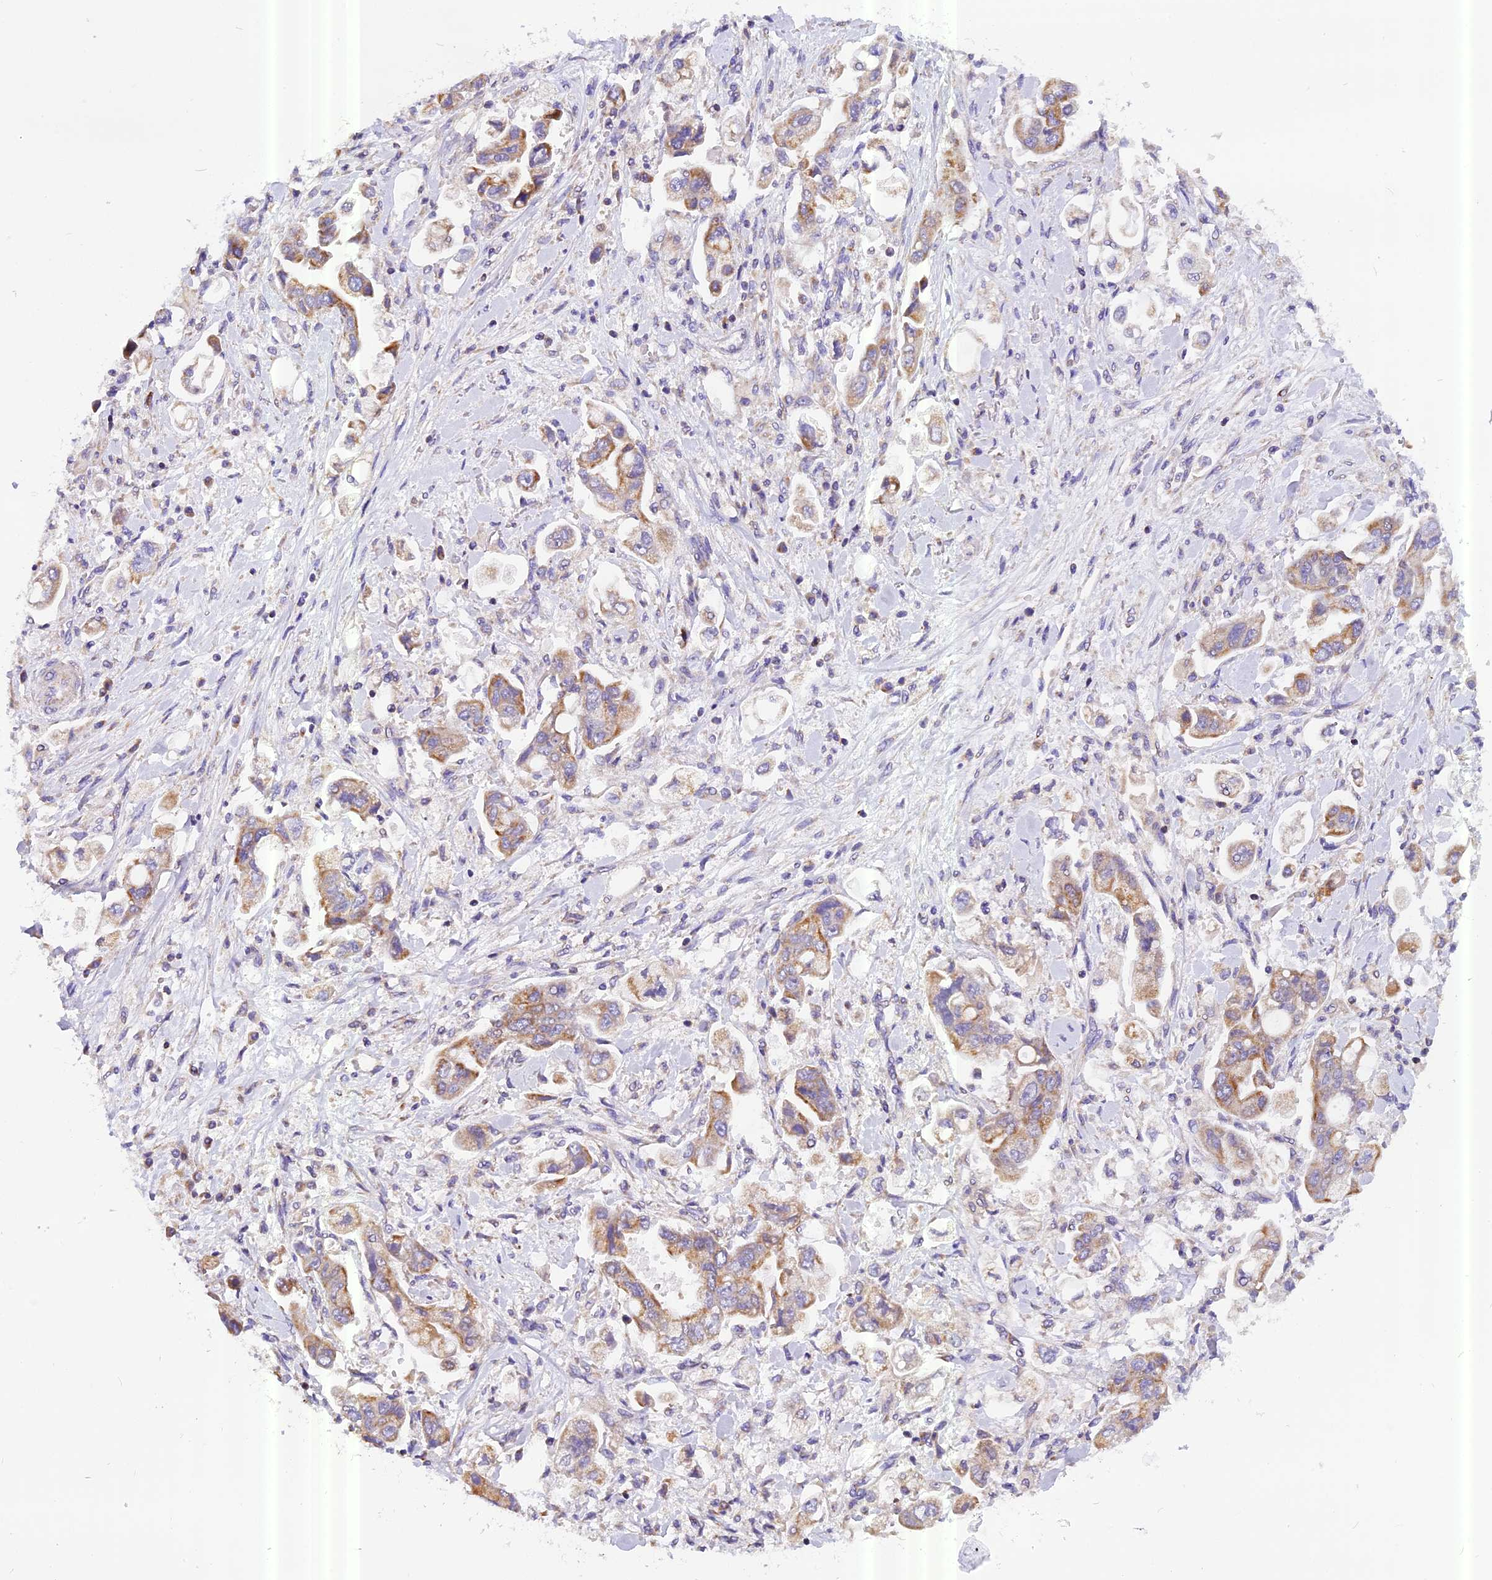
{"staining": {"intensity": "moderate", "quantity": "25%-75%", "location": "cytoplasmic/membranous"}, "tissue": "stomach cancer", "cell_type": "Tumor cells", "image_type": "cancer", "snomed": [{"axis": "morphology", "description": "Adenocarcinoma, NOS"}, {"axis": "topography", "description": "Stomach"}], "caption": "Immunohistochemistry (IHC) photomicrograph of human stomach cancer stained for a protein (brown), which displays medium levels of moderate cytoplasmic/membranous expression in approximately 25%-75% of tumor cells.", "gene": "MGME1", "patient": {"sex": "male", "age": 62}}